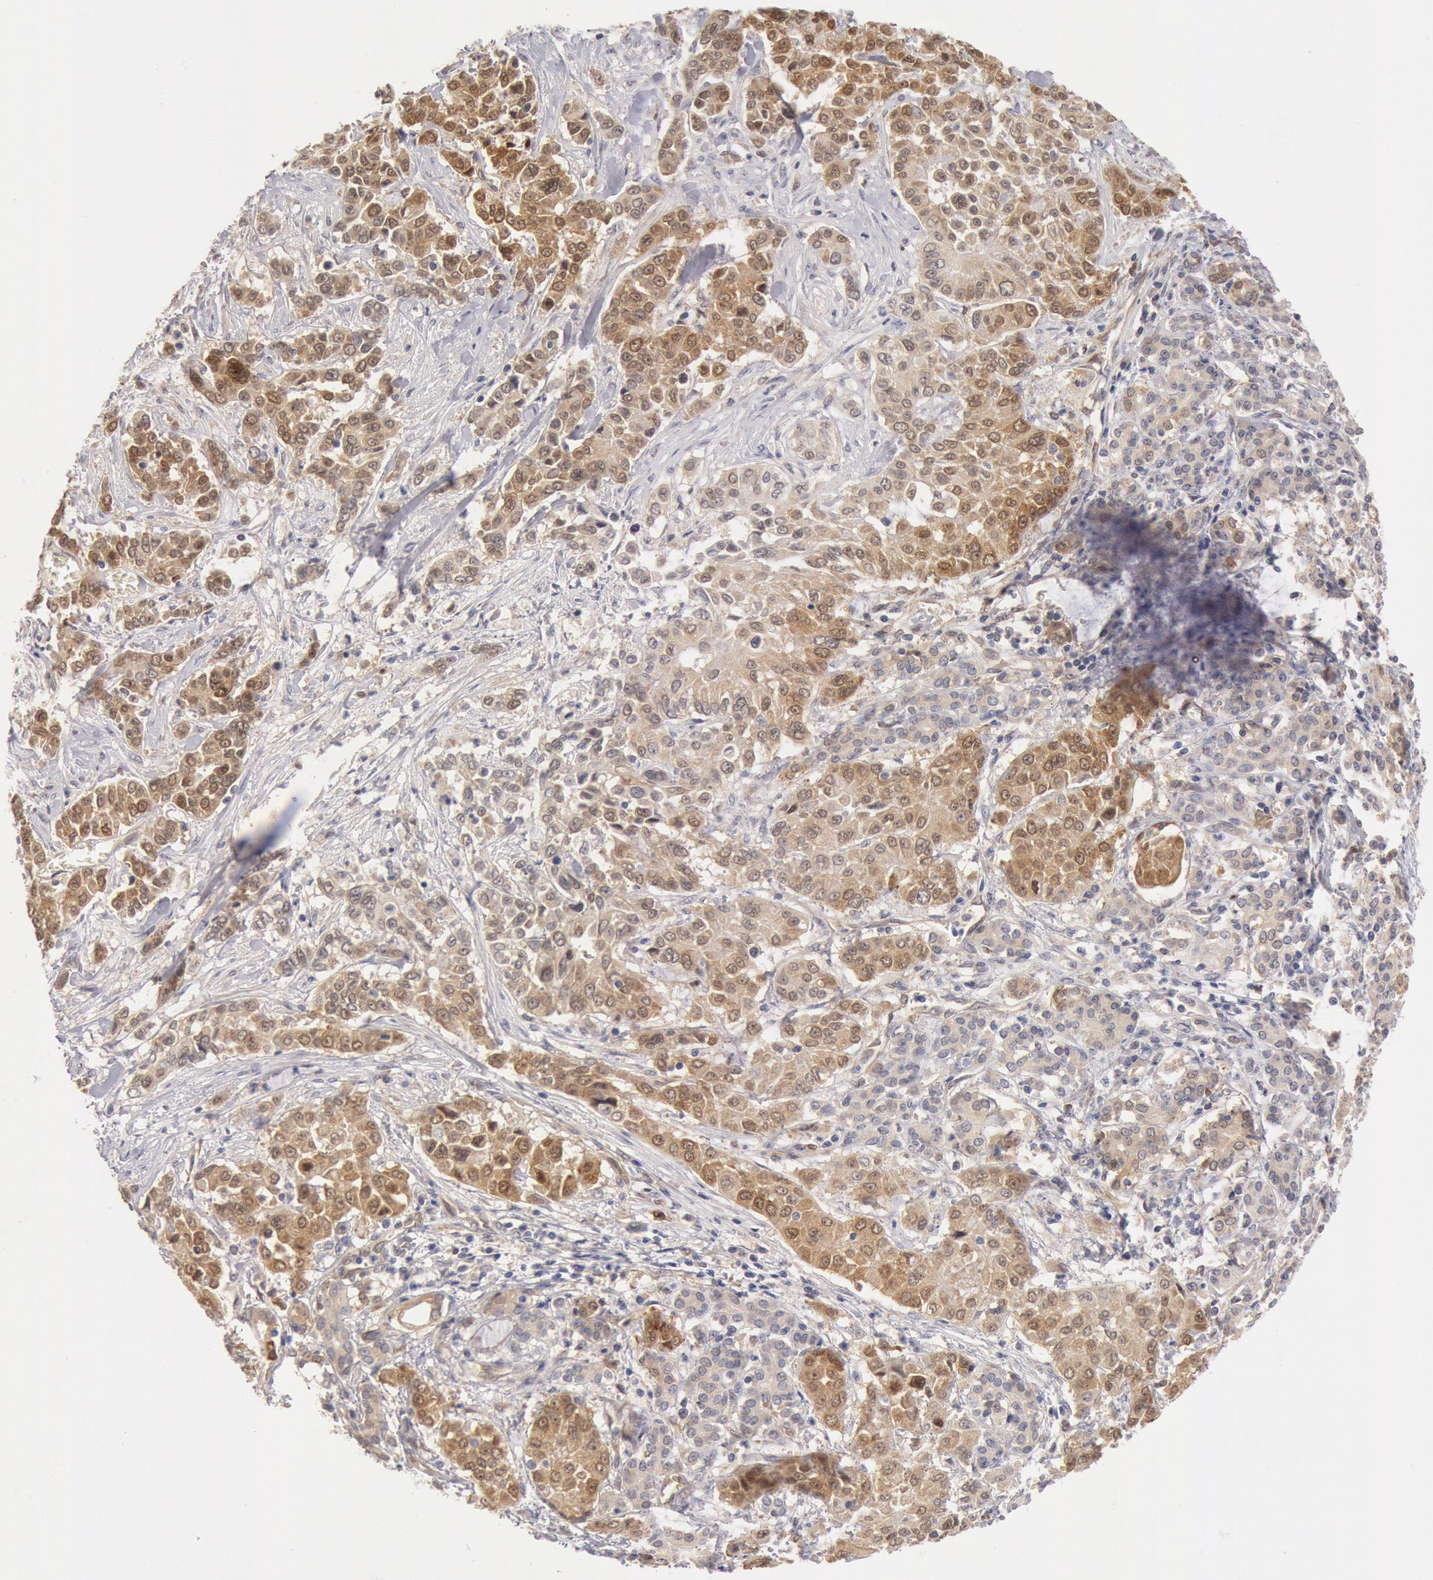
{"staining": {"intensity": "weak", "quantity": "25%-75%", "location": "cytoplasmic/membranous"}, "tissue": "pancreatic cancer", "cell_type": "Tumor cells", "image_type": "cancer", "snomed": [{"axis": "morphology", "description": "Adenocarcinoma, NOS"}, {"axis": "topography", "description": "Pancreas"}], "caption": "Weak cytoplasmic/membranous protein positivity is present in approximately 25%-75% of tumor cells in adenocarcinoma (pancreatic).", "gene": "DNAJA1", "patient": {"sex": "female", "age": 52}}